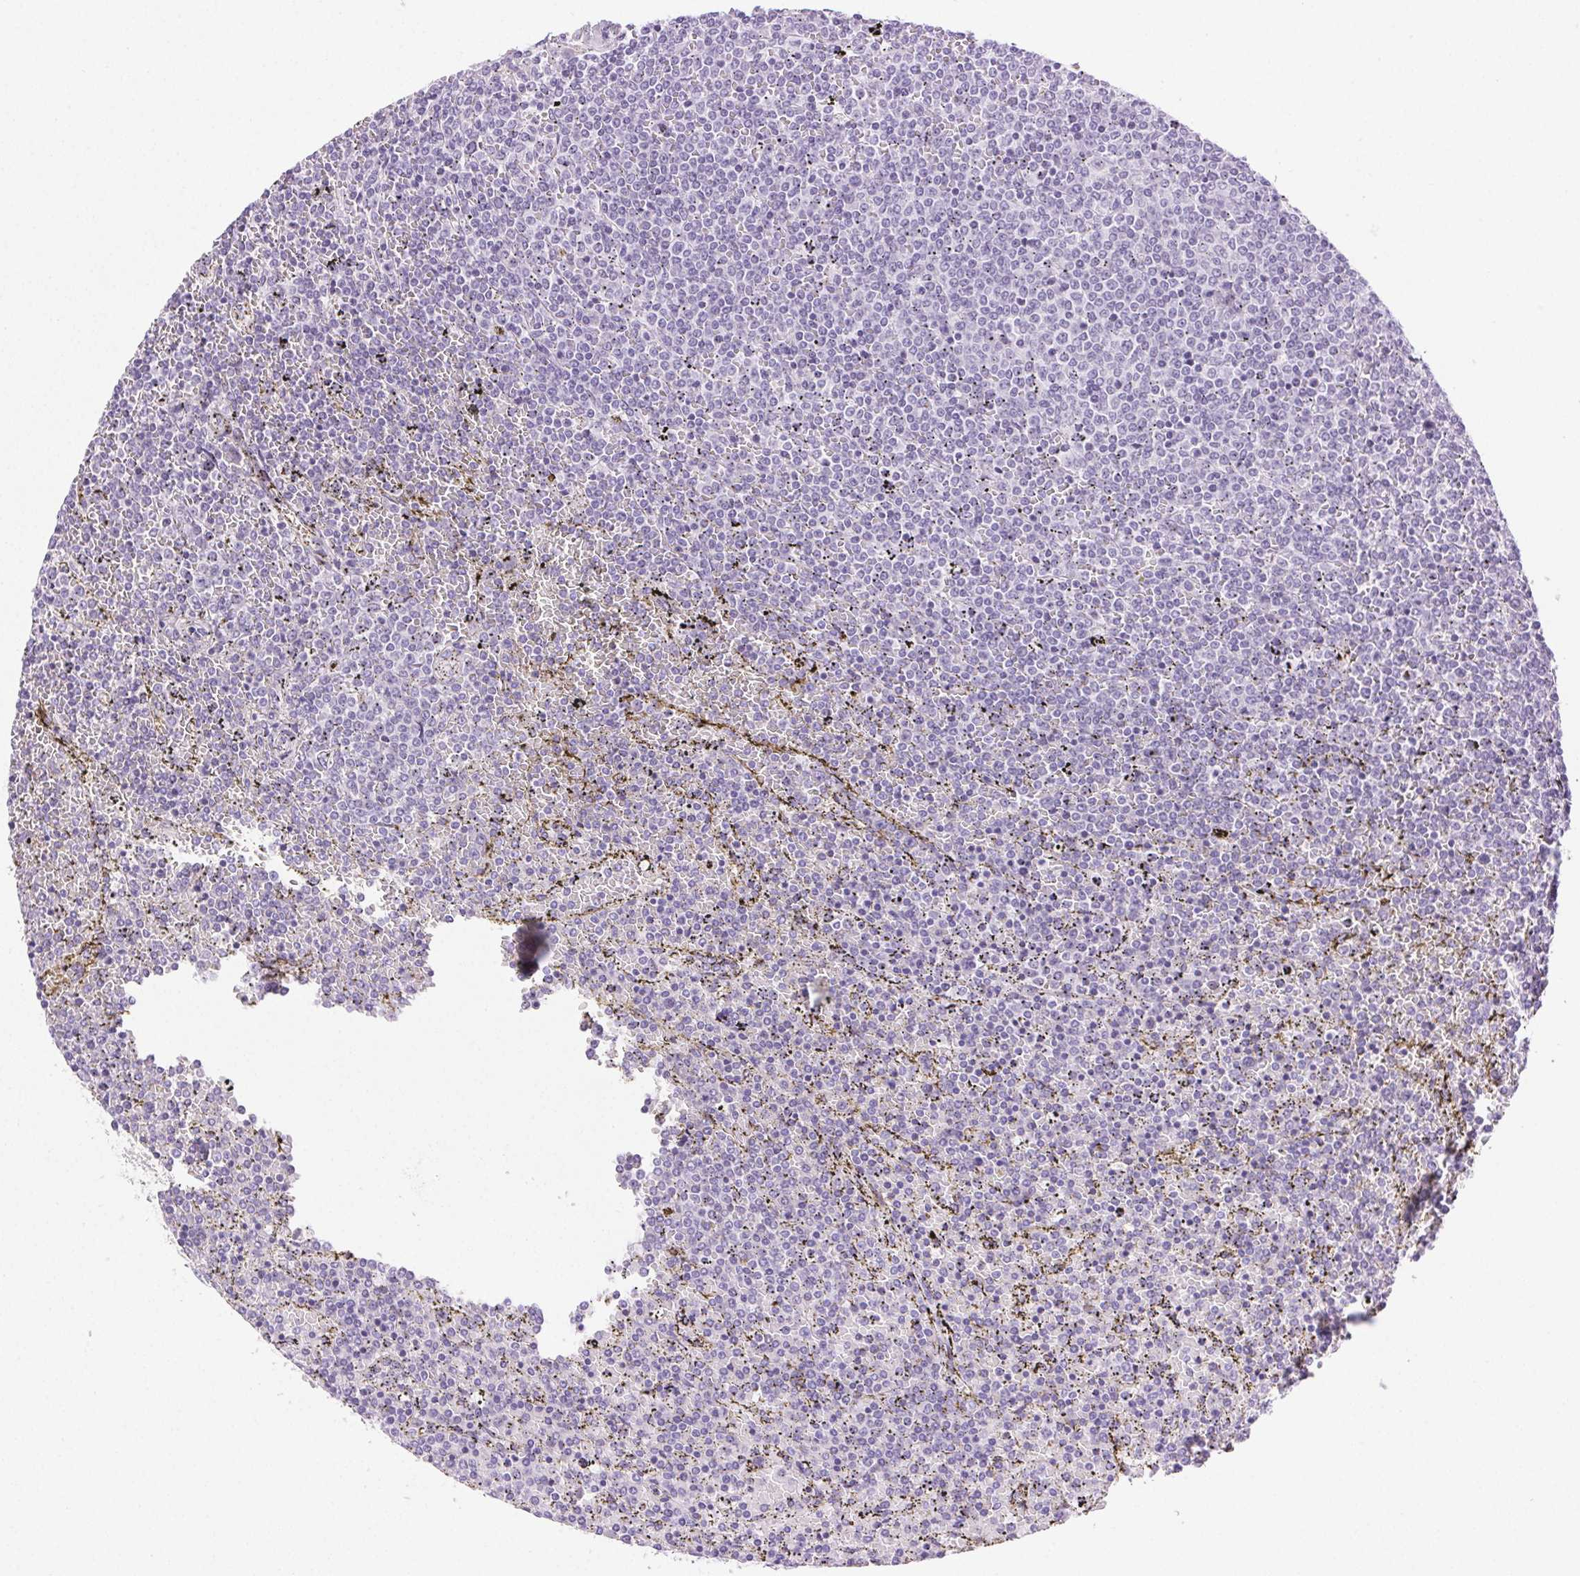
{"staining": {"intensity": "negative", "quantity": "none", "location": "none"}, "tissue": "lymphoma", "cell_type": "Tumor cells", "image_type": "cancer", "snomed": [{"axis": "morphology", "description": "Malignant lymphoma, non-Hodgkin's type, Low grade"}, {"axis": "topography", "description": "Spleen"}], "caption": "Immunohistochemistry photomicrograph of human low-grade malignant lymphoma, non-Hodgkin's type stained for a protein (brown), which shows no positivity in tumor cells. The staining is performed using DAB brown chromogen with nuclei counter-stained in using hematoxylin.", "gene": "CLDN10", "patient": {"sex": "female", "age": 77}}